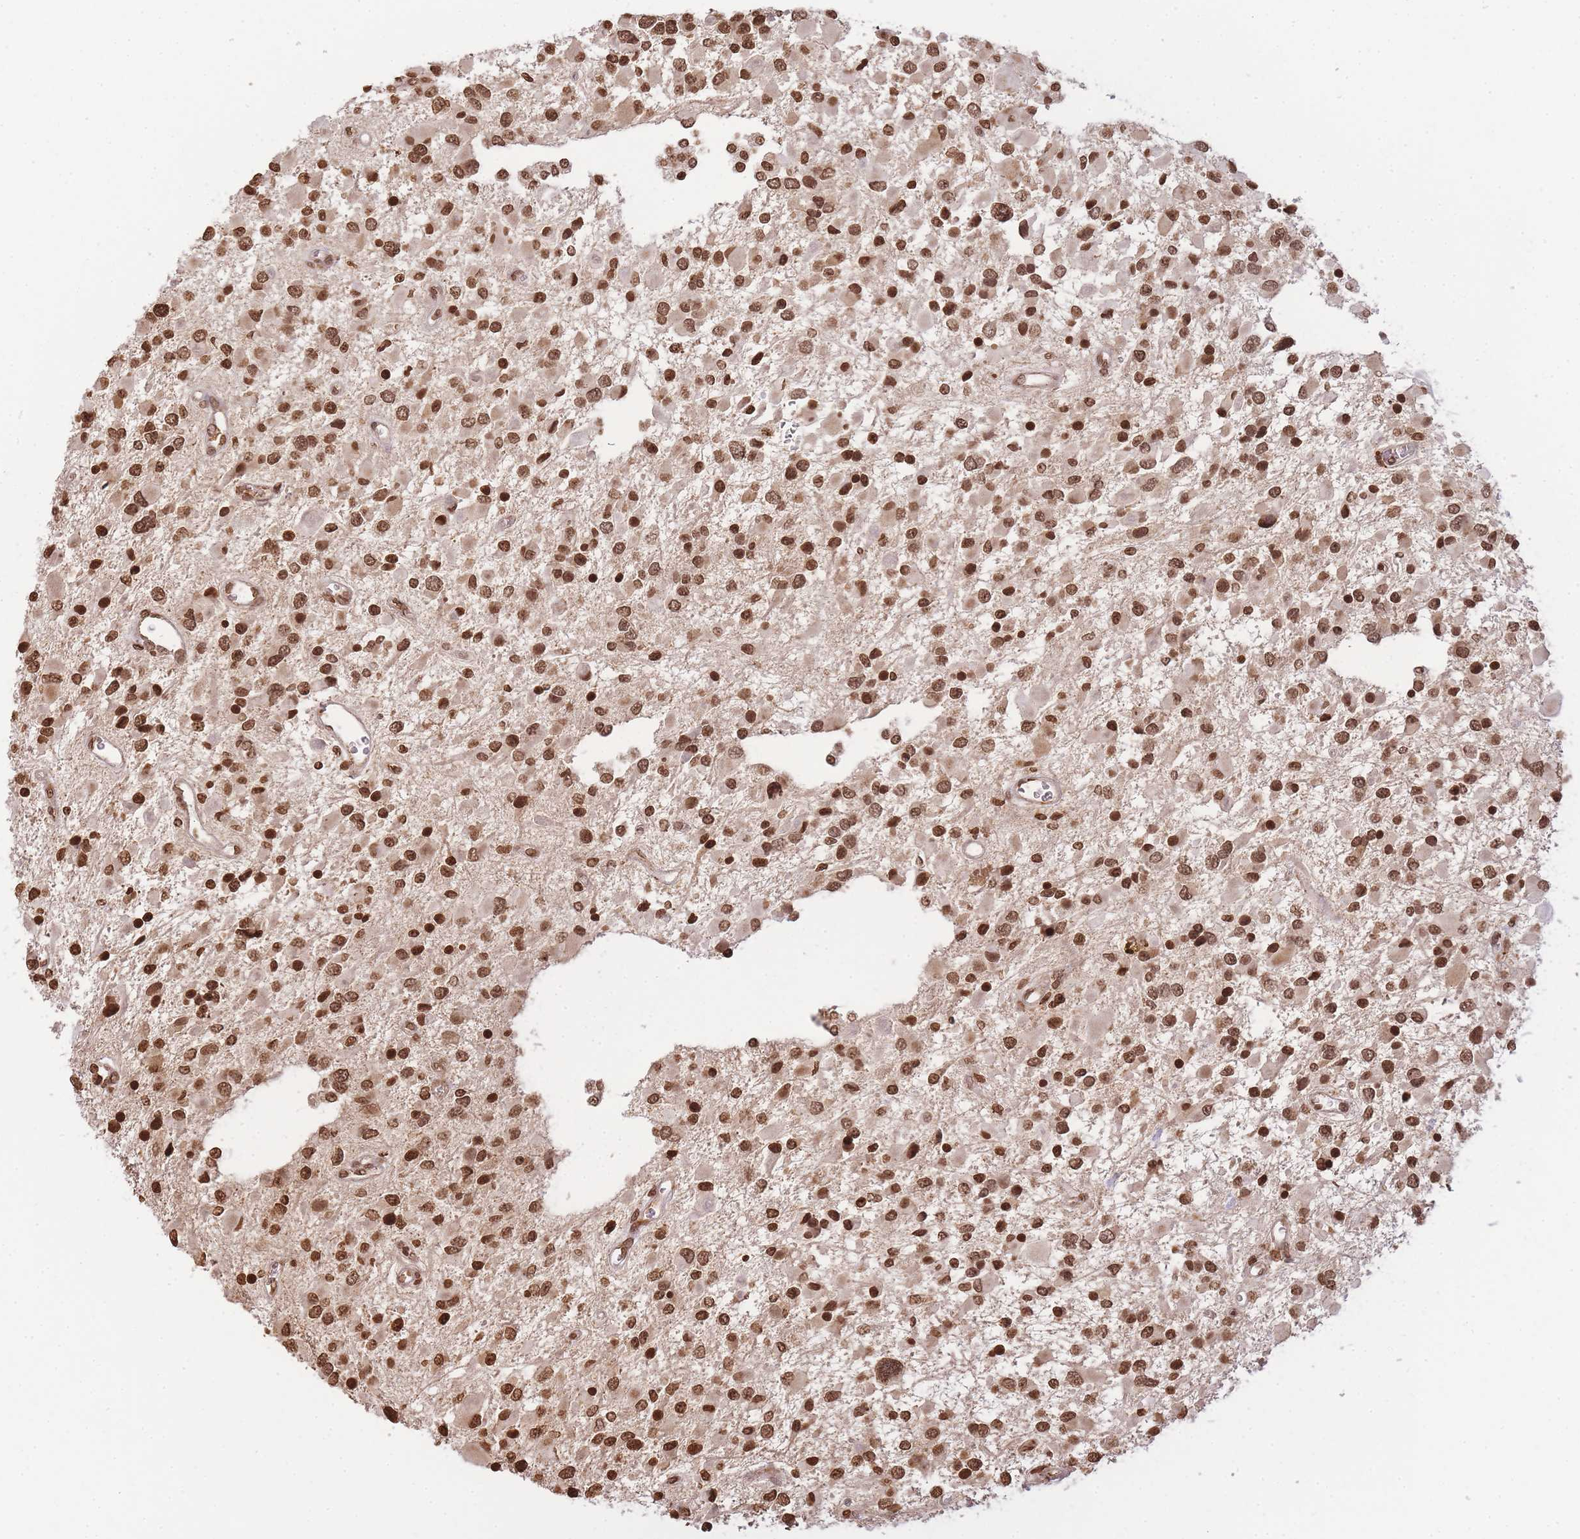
{"staining": {"intensity": "strong", "quantity": ">75%", "location": "nuclear"}, "tissue": "glioma", "cell_type": "Tumor cells", "image_type": "cancer", "snomed": [{"axis": "morphology", "description": "Glioma, malignant, High grade"}, {"axis": "topography", "description": "Brain"}], "caption": "Glioma tissue displays strong nuclear expression in about >75% of tumor cells", "gene": "WWTR1", "patient": {"sex": "male", "age": 53}}